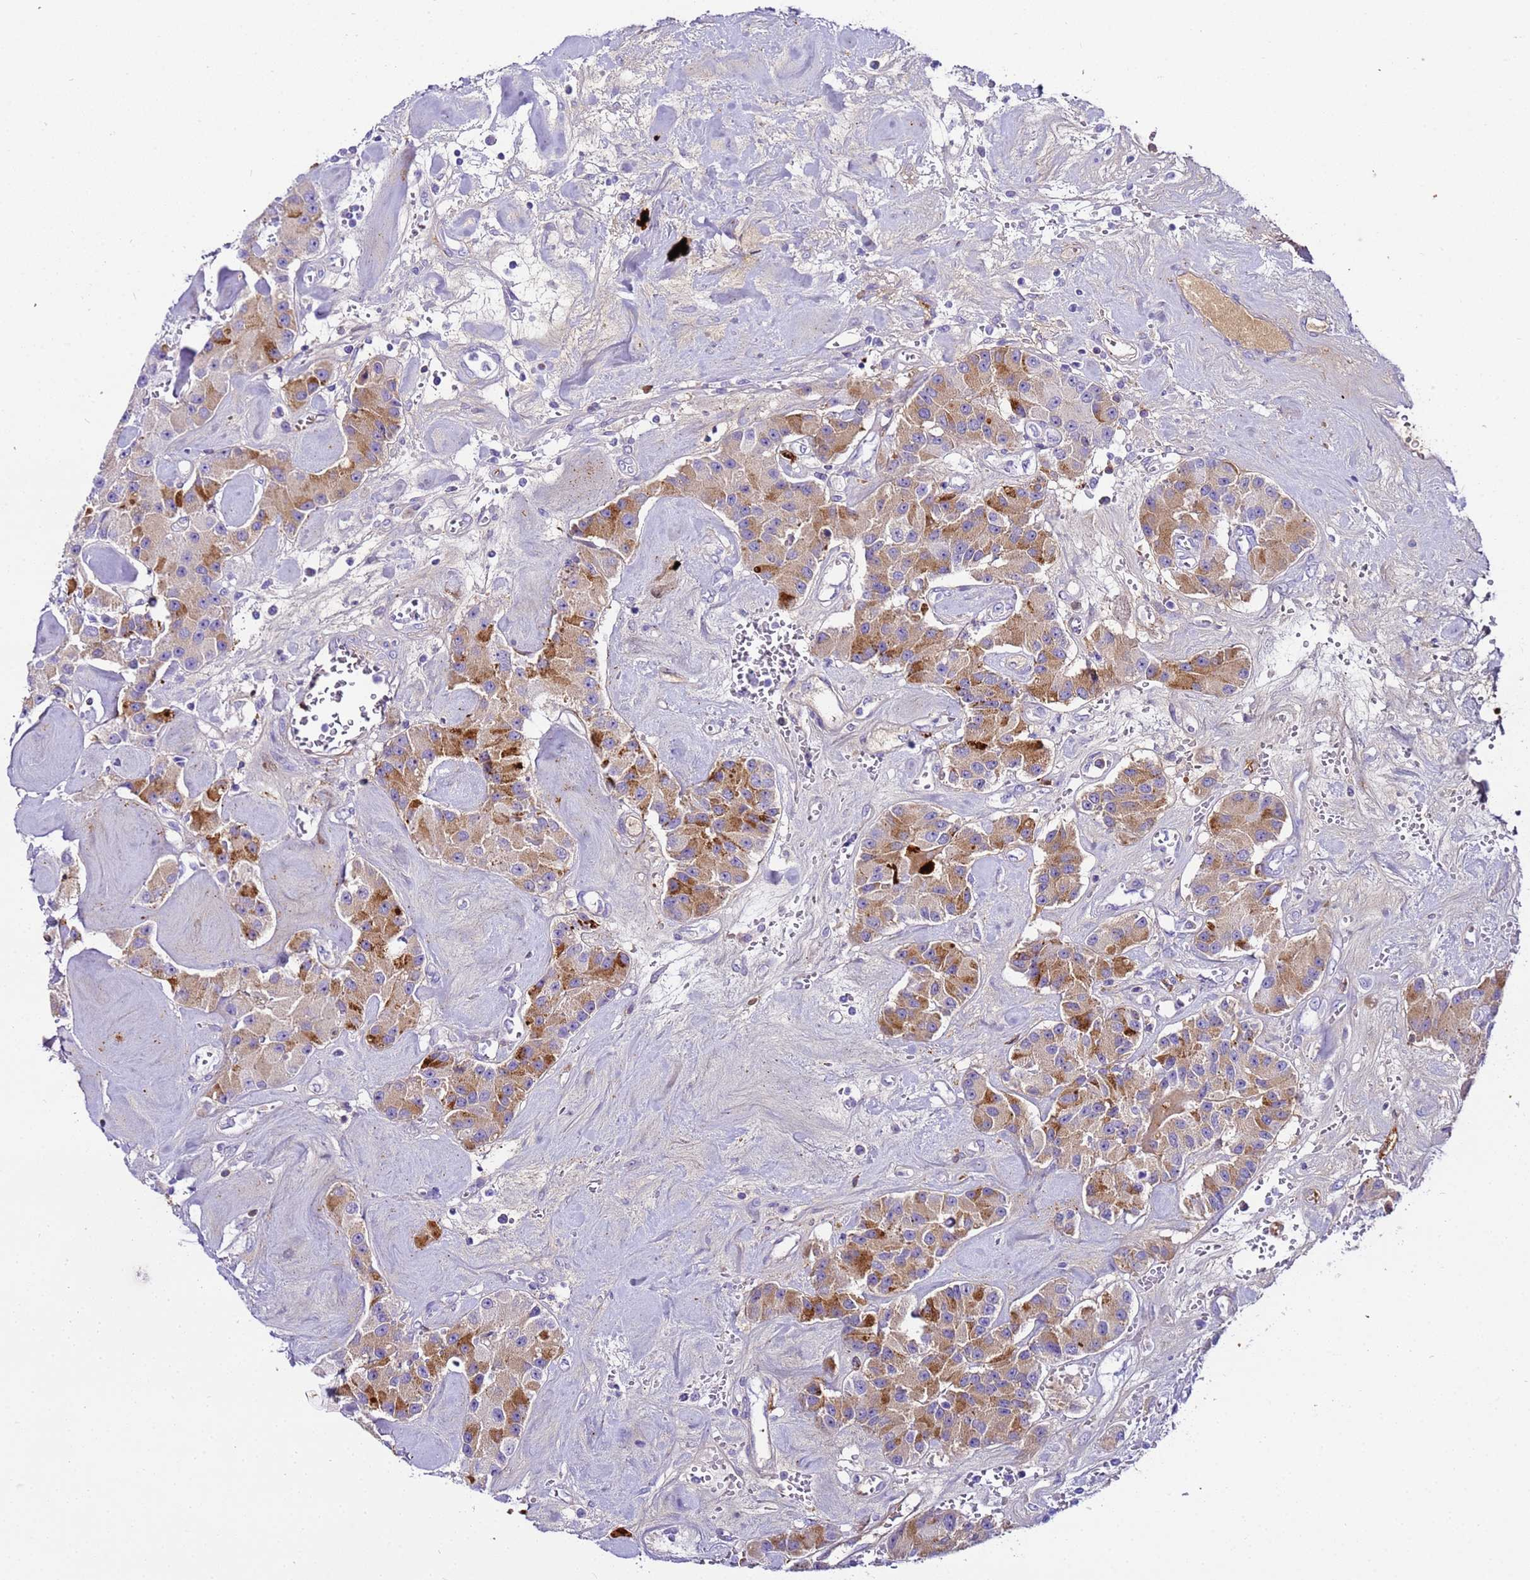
{"staining": {"intensity": "moderate", "quantity": ">75%", "location": "cytoplasmic/membranous"}, "tissue": "carcinoid", "cell_type": "Tumor cells", "image_type": "cancer", "snomed": [{"axis": "morphology", "description": "Carcinoid, malignant, NOS"}, {"axis": "topography", "description": "Pancreas"}], "caption": "Tumor cells display medium levels of moderate cytoplasmic/membranous positivity in approximately >75% of cells in human carcinoid (malignant). The staining was performed using DAB (3,3'-diaminobenzidine), with brown indicating positive protein expression. Nuclei are stained blue with hematoxylin.", "gene": "CFHR2", "patient": {"sex": "male", "age": 41}}